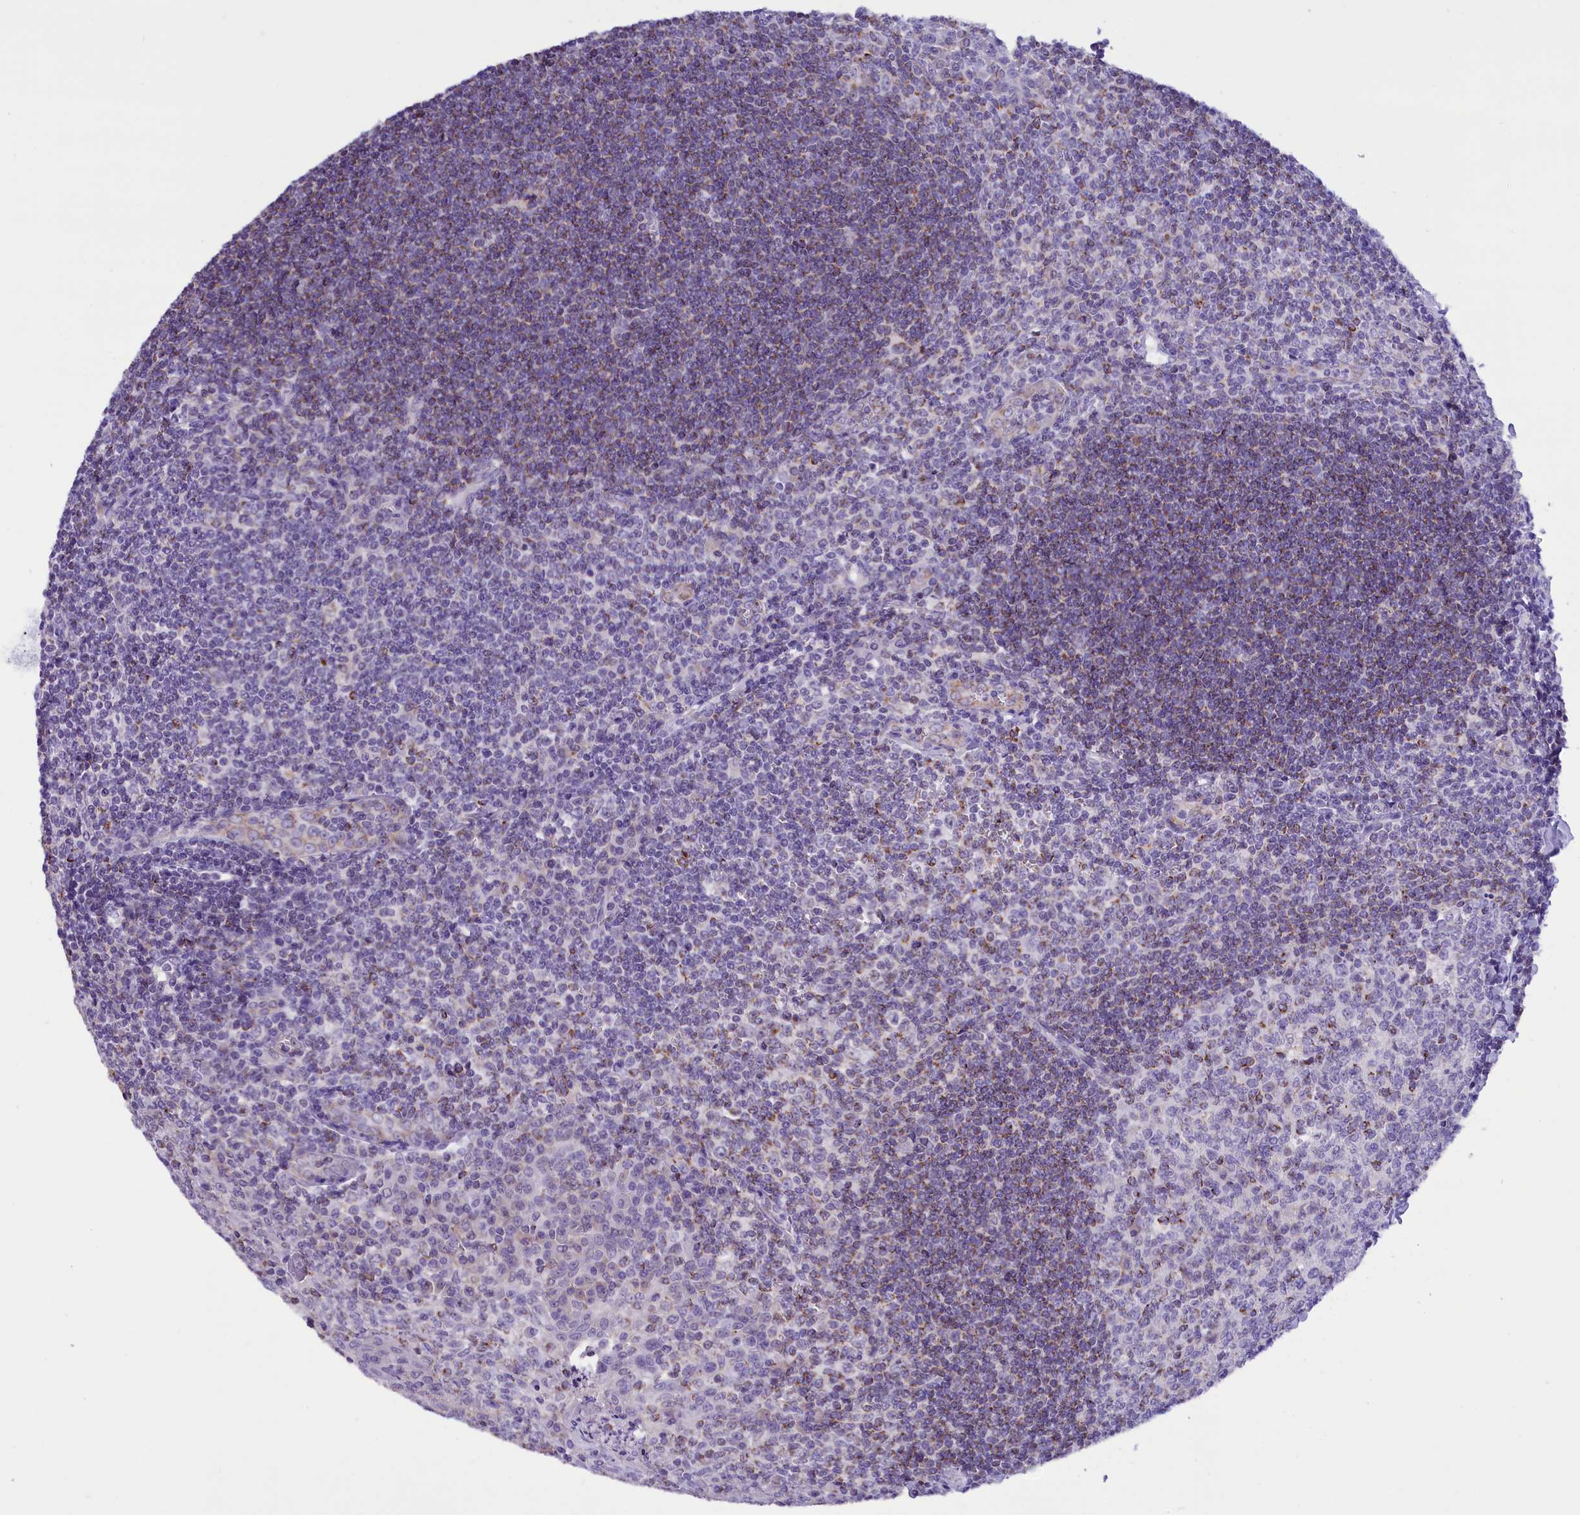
{"staining": {"intensity": "moderate", "quantity": "<25%", "location": "cytoplasmic/membranous"}, "tissue": "tonsil", "cell_type": "Germinal center cells", "image_type": "normal", "snomed": [{"axis": "morphology", "description": "Normal tissue, NOS"}, {"axis": "topography", "description": "Tonsil"}], "caption": "An image showing moderate cytoplasmic/membranous staining in approximately <25% of germinal center cells in benign tonsil, as visualized by brown immunohistochemical staining.", "gene": "ABAT", "patient": {"sex": "male", "age": 27}}